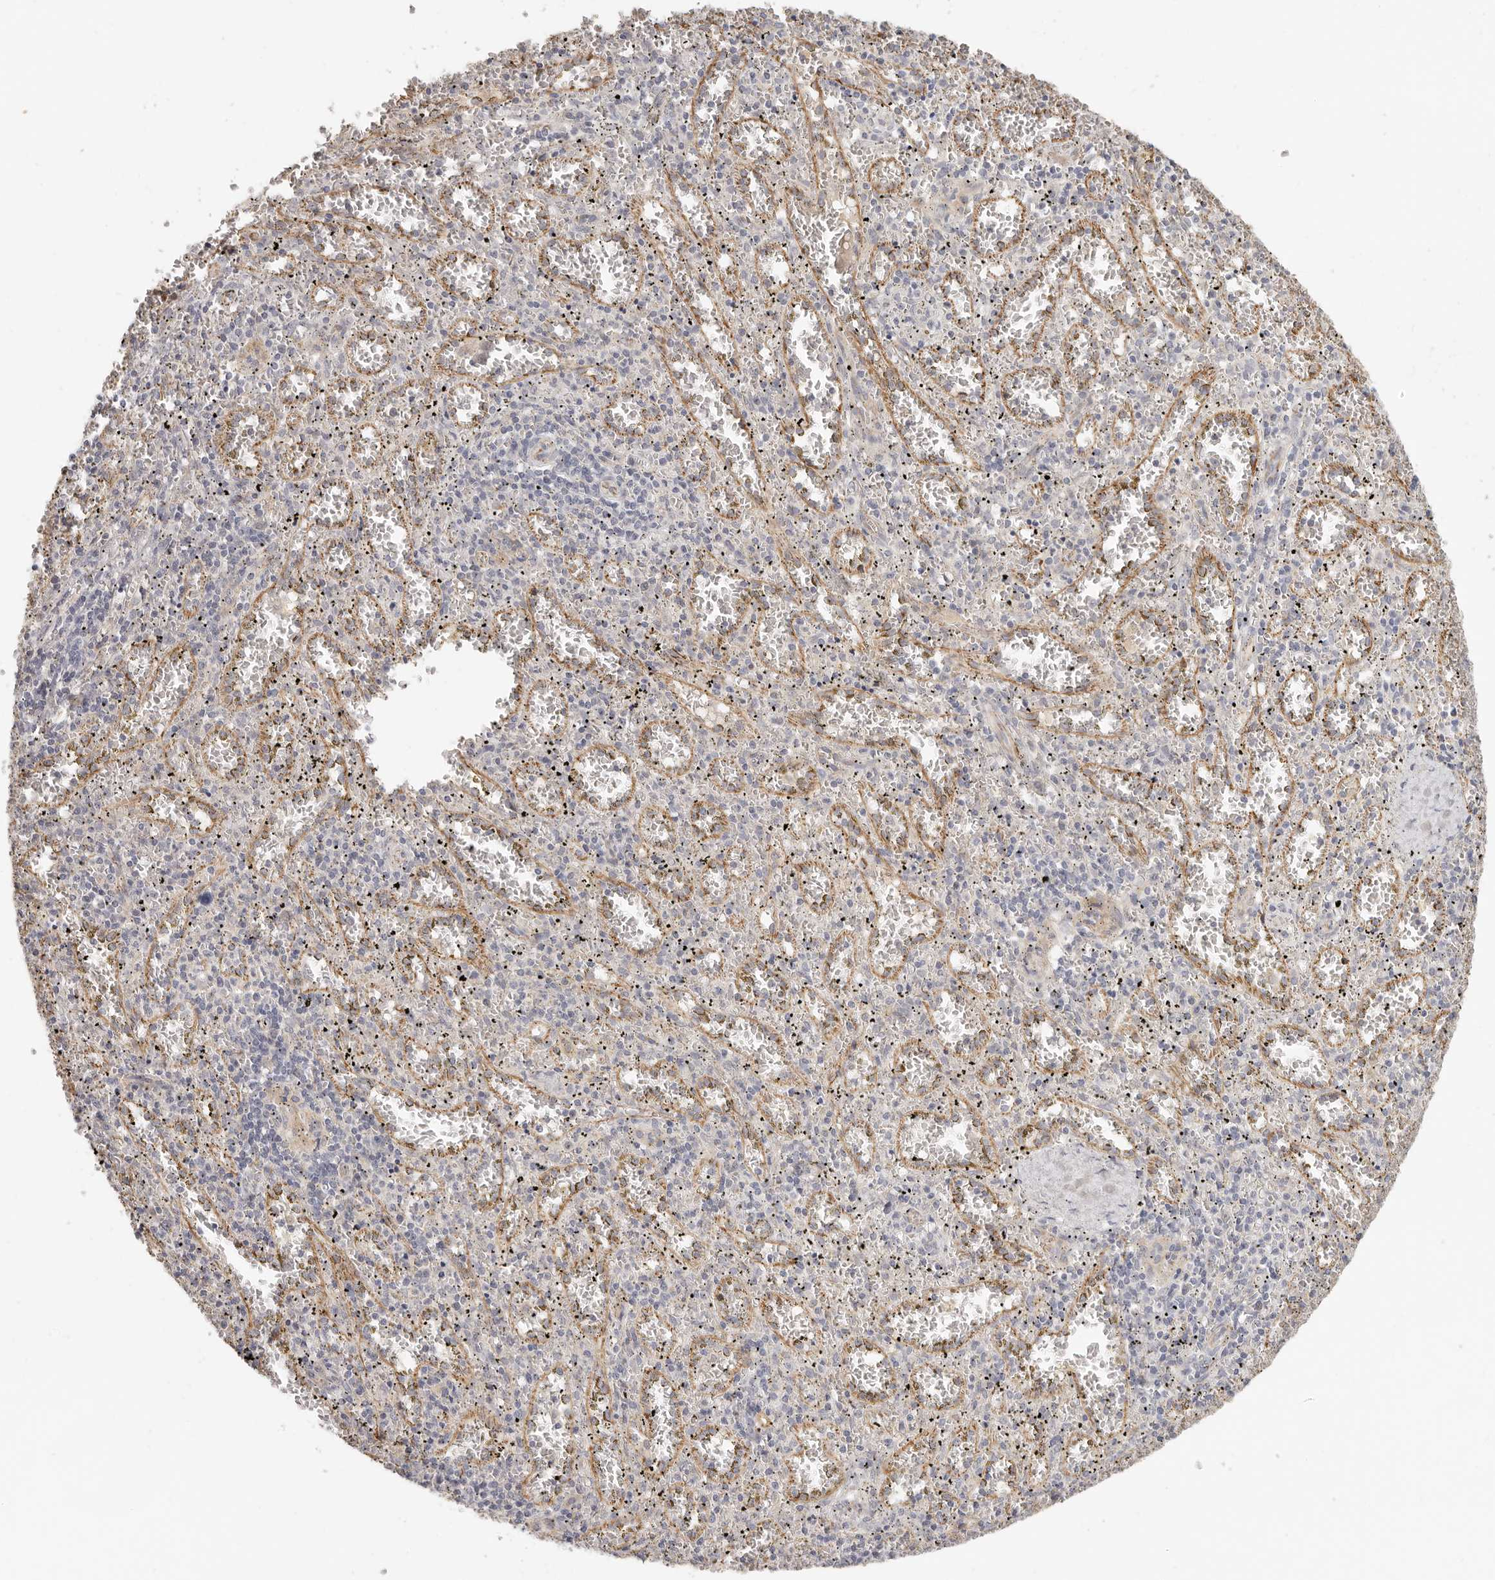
{"staining": {"intensity": "negative", "quantity": "none", "location": "none"}, "tissue": "spleen", "cell_type": "Cells in red pulp", "image_type": "normal", "snomed": [{"axis": "morphology", "description": "Normal tissue, NOS"}, {"axis": "topography", "description": "Spleen"}], "caption": "High magnification brightfield microscopy of normal spleen stained with DAB (3,3'-diaminobenzidine) (brown) and counterstained with hematoxylin (blue): cells in red pulp show no significant staining. (Brightfield microscopy of DAB immunohistochemistry (IHC) at high magnification).", "gene": "ANXA9", "patient": {"sex": "male", "age": 11}}